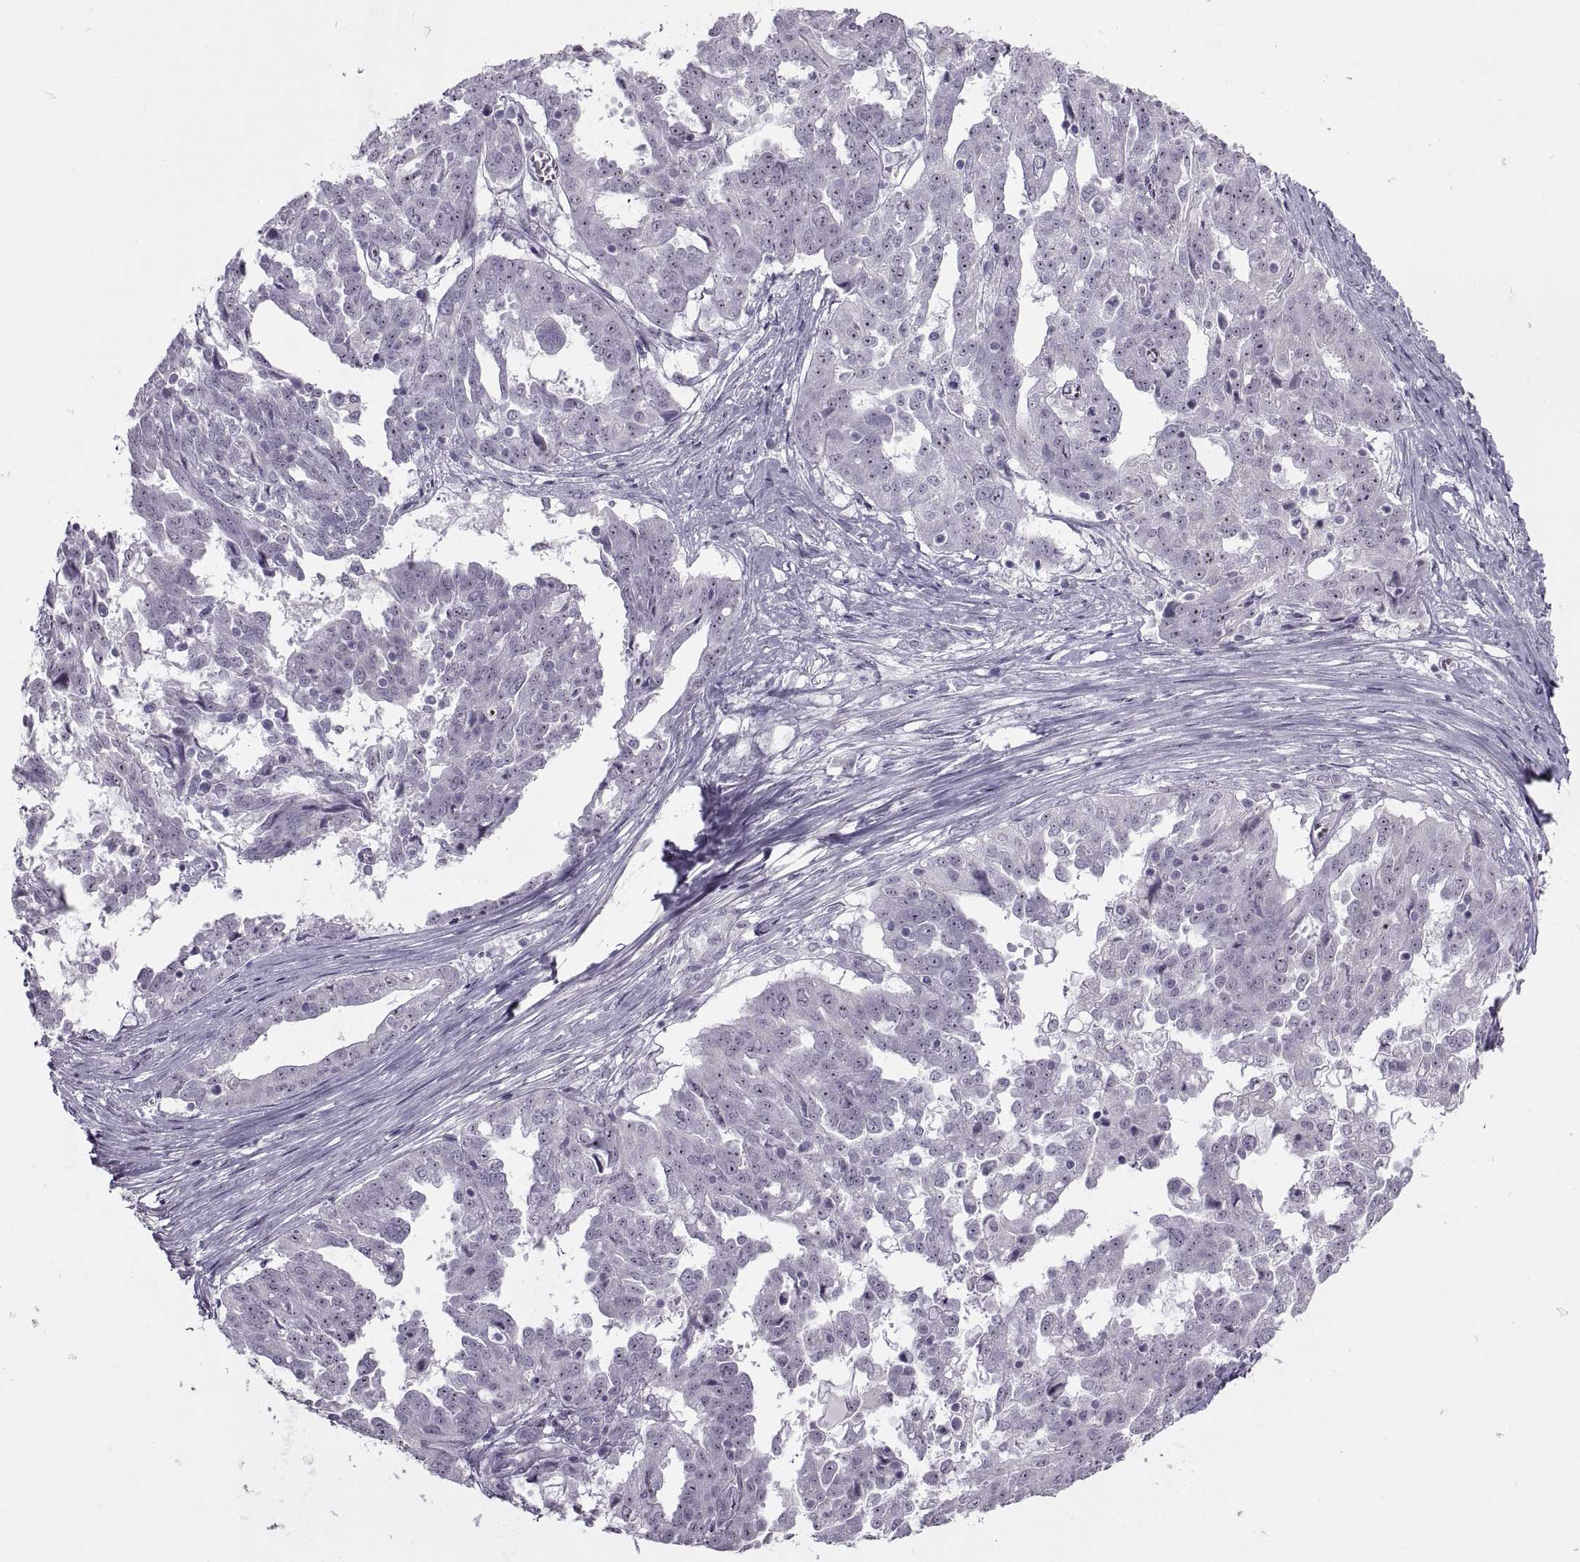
{"staining": {"intensity": "negative", "quantity": "none", "location": "none"}, "tissue": "ovarian cancer", "cell_type": "Tumor cells", "image_type": "cancer", "snomed": [{"axis": "morphology", "description": "Cystadenocarcinoma, serous, NOS"}, {"axis": "topography", "description": "Ovary"}], "caption": "Ovarian serous cystadenocarcinoma was stained to show a protein in brown. There is no significant expression in tumor cells. (Stains: DAB immunohistochemistry with hematoxylin counter stain, Microscopy: brightfield microscopy at high magnification).", "gene": "ASIC2", "patient": {"sex": "female", "age": 67}}